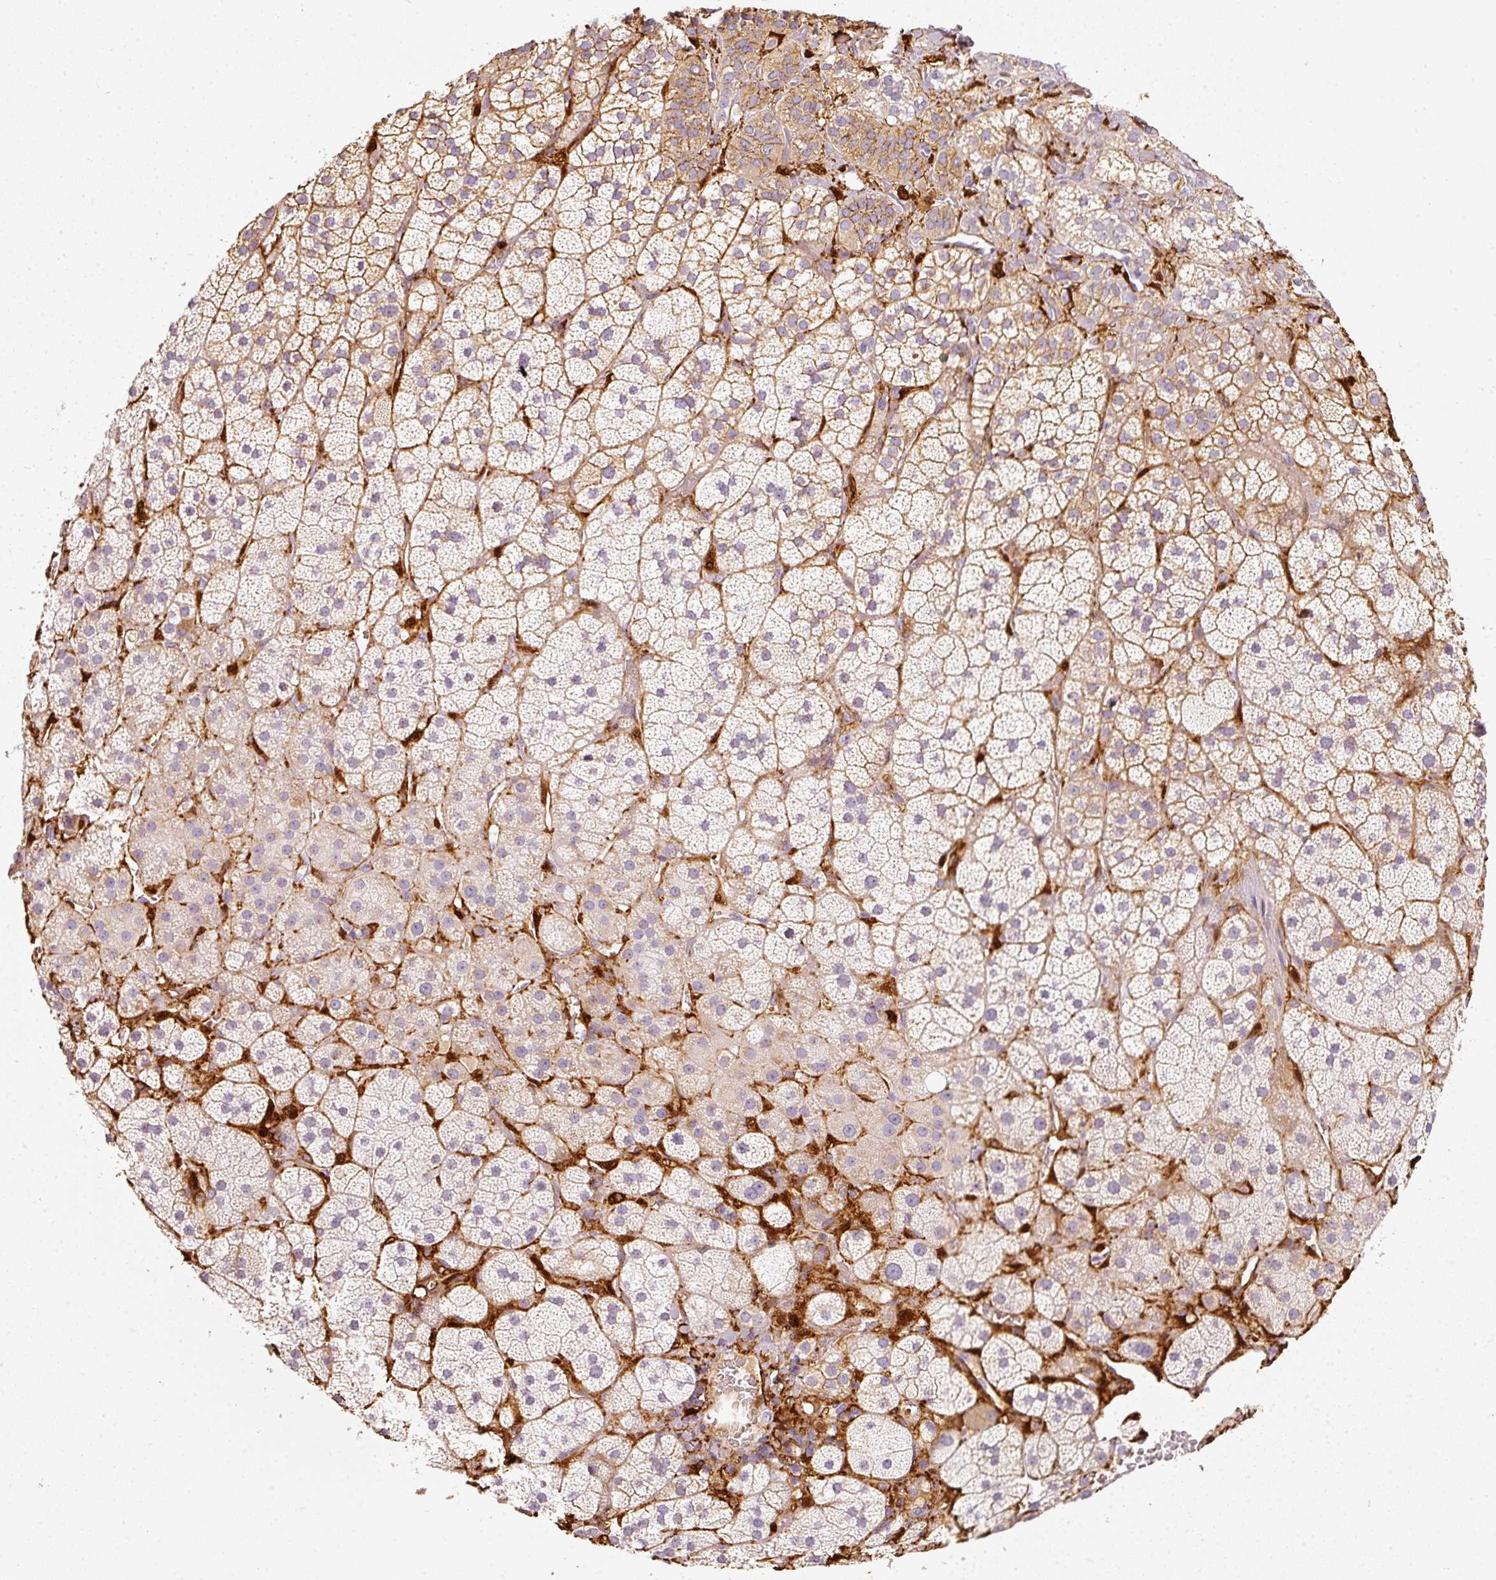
{"staining": {"intensity": "weak", "quantity": "25%-75%", "location": "cytoplasmic/membranous"}, "tissue": "adrenal gland", "cell_type": "Glandular cells", "image_type": "normal", "snomed": [{"axis": "morphology", "description": "Normal tissue, NOS"}, {"axis": "topography", "description": "Adrenal gland"}], "caption": "DAB immunohistochemical staining of unremarkable adrenal gland shows weak cytoplasmic/membranous protein staining in about 25%-75% of glandular cells.", "gene": "IQGAP2", "patient": {"sex": "male", "age": 57}}